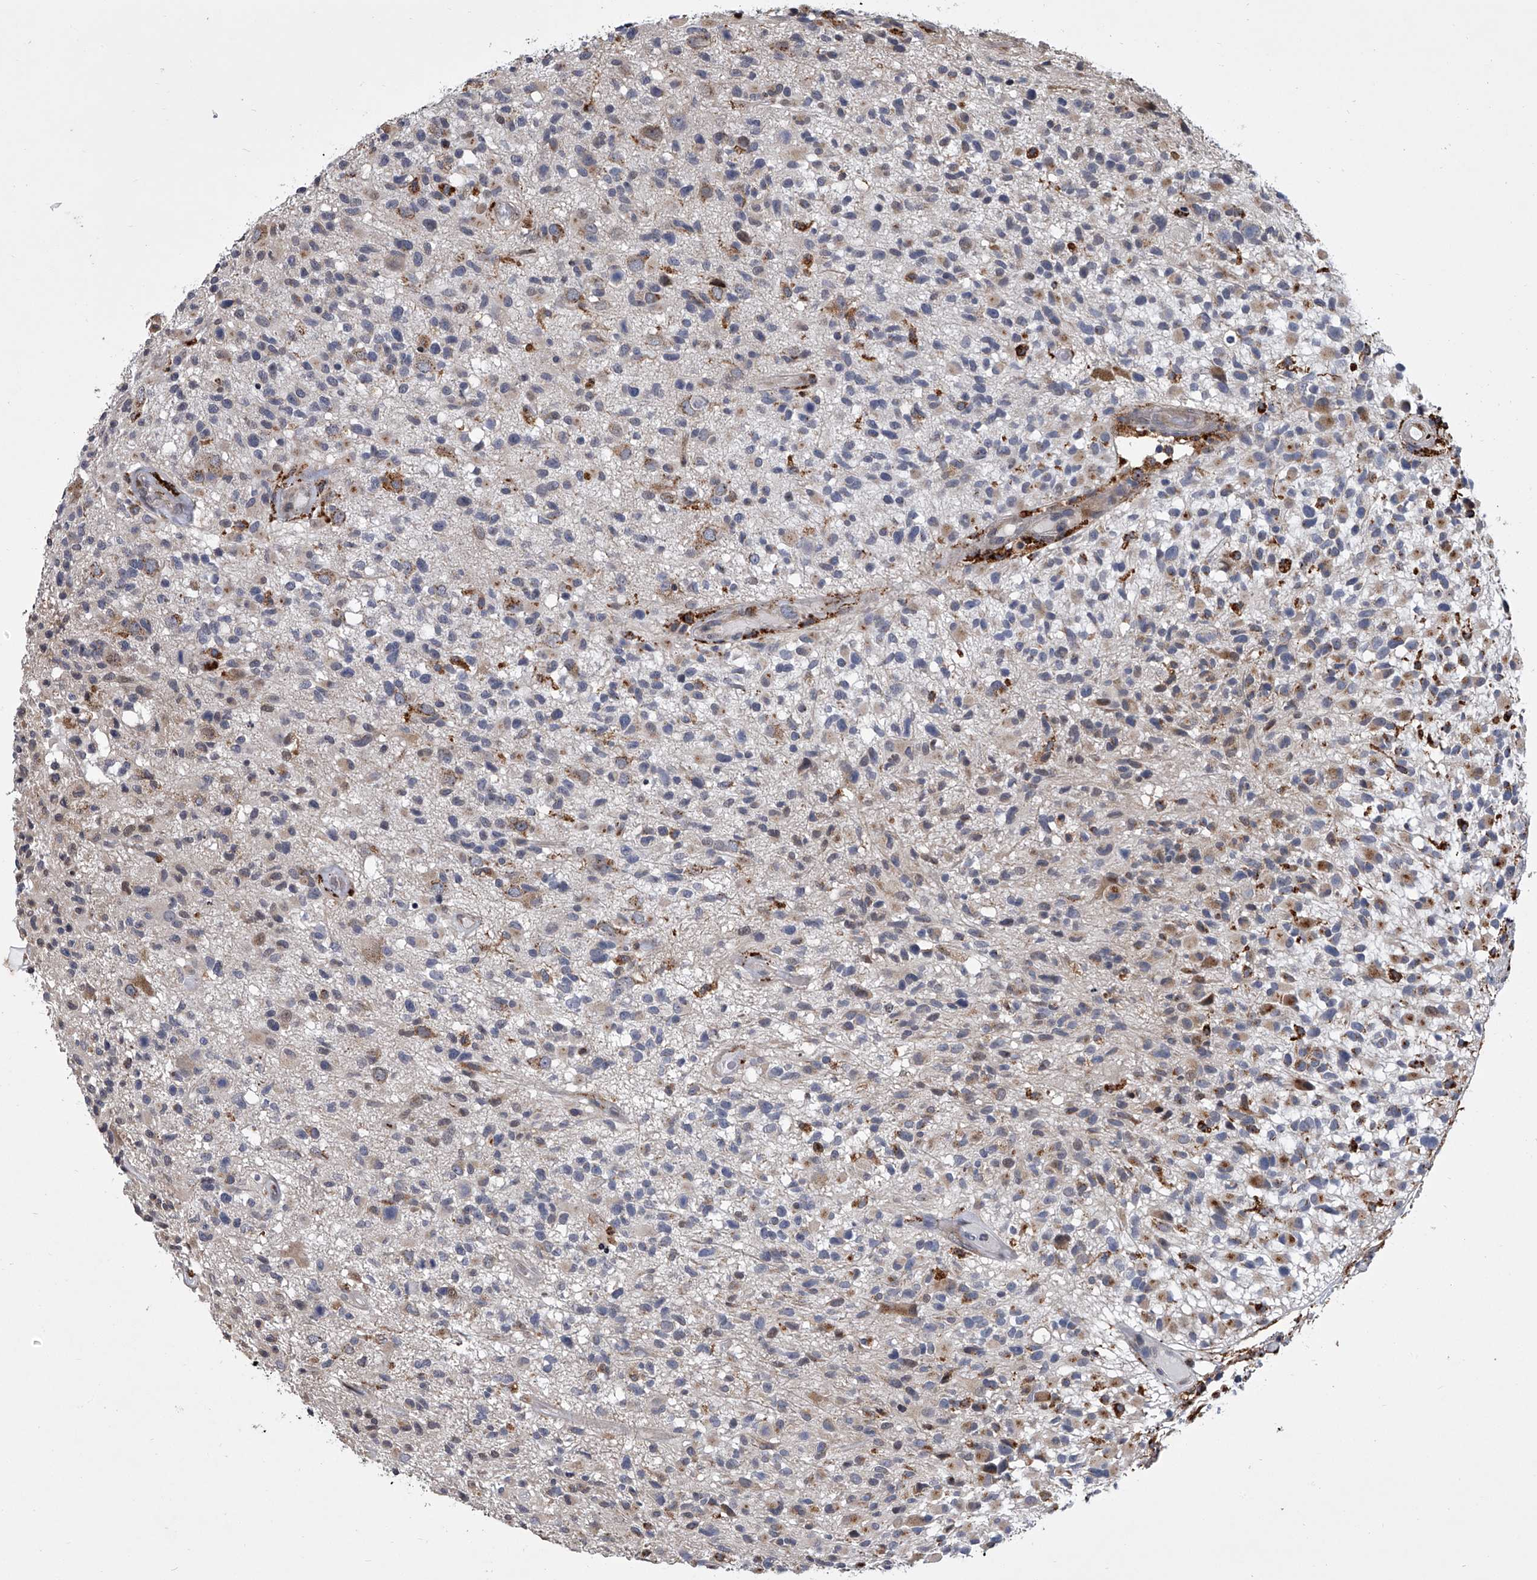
{"staining": {"intensity": "moderate", "quantity": "<25%", "location": "cytoplasmic/membranous"}, "tissue": "glioma", "cell_type": "Tumor cells", "image_type": "cancer", "snomed": [{"axis": "morphology", "description": "Glioma, malignant, High grade"}, {"axis": "morphology", "description": "Glioblastoma, NOS"}, {"axis": "topography", "description": "Brain"}], "caption": "Protein staining demonstrates moderate cytoplasmic/membranous positivity in about <25% of tumor cells in glioma.", "gene": "TRIM8", "patient": {"sex": "male", "age": 60}}